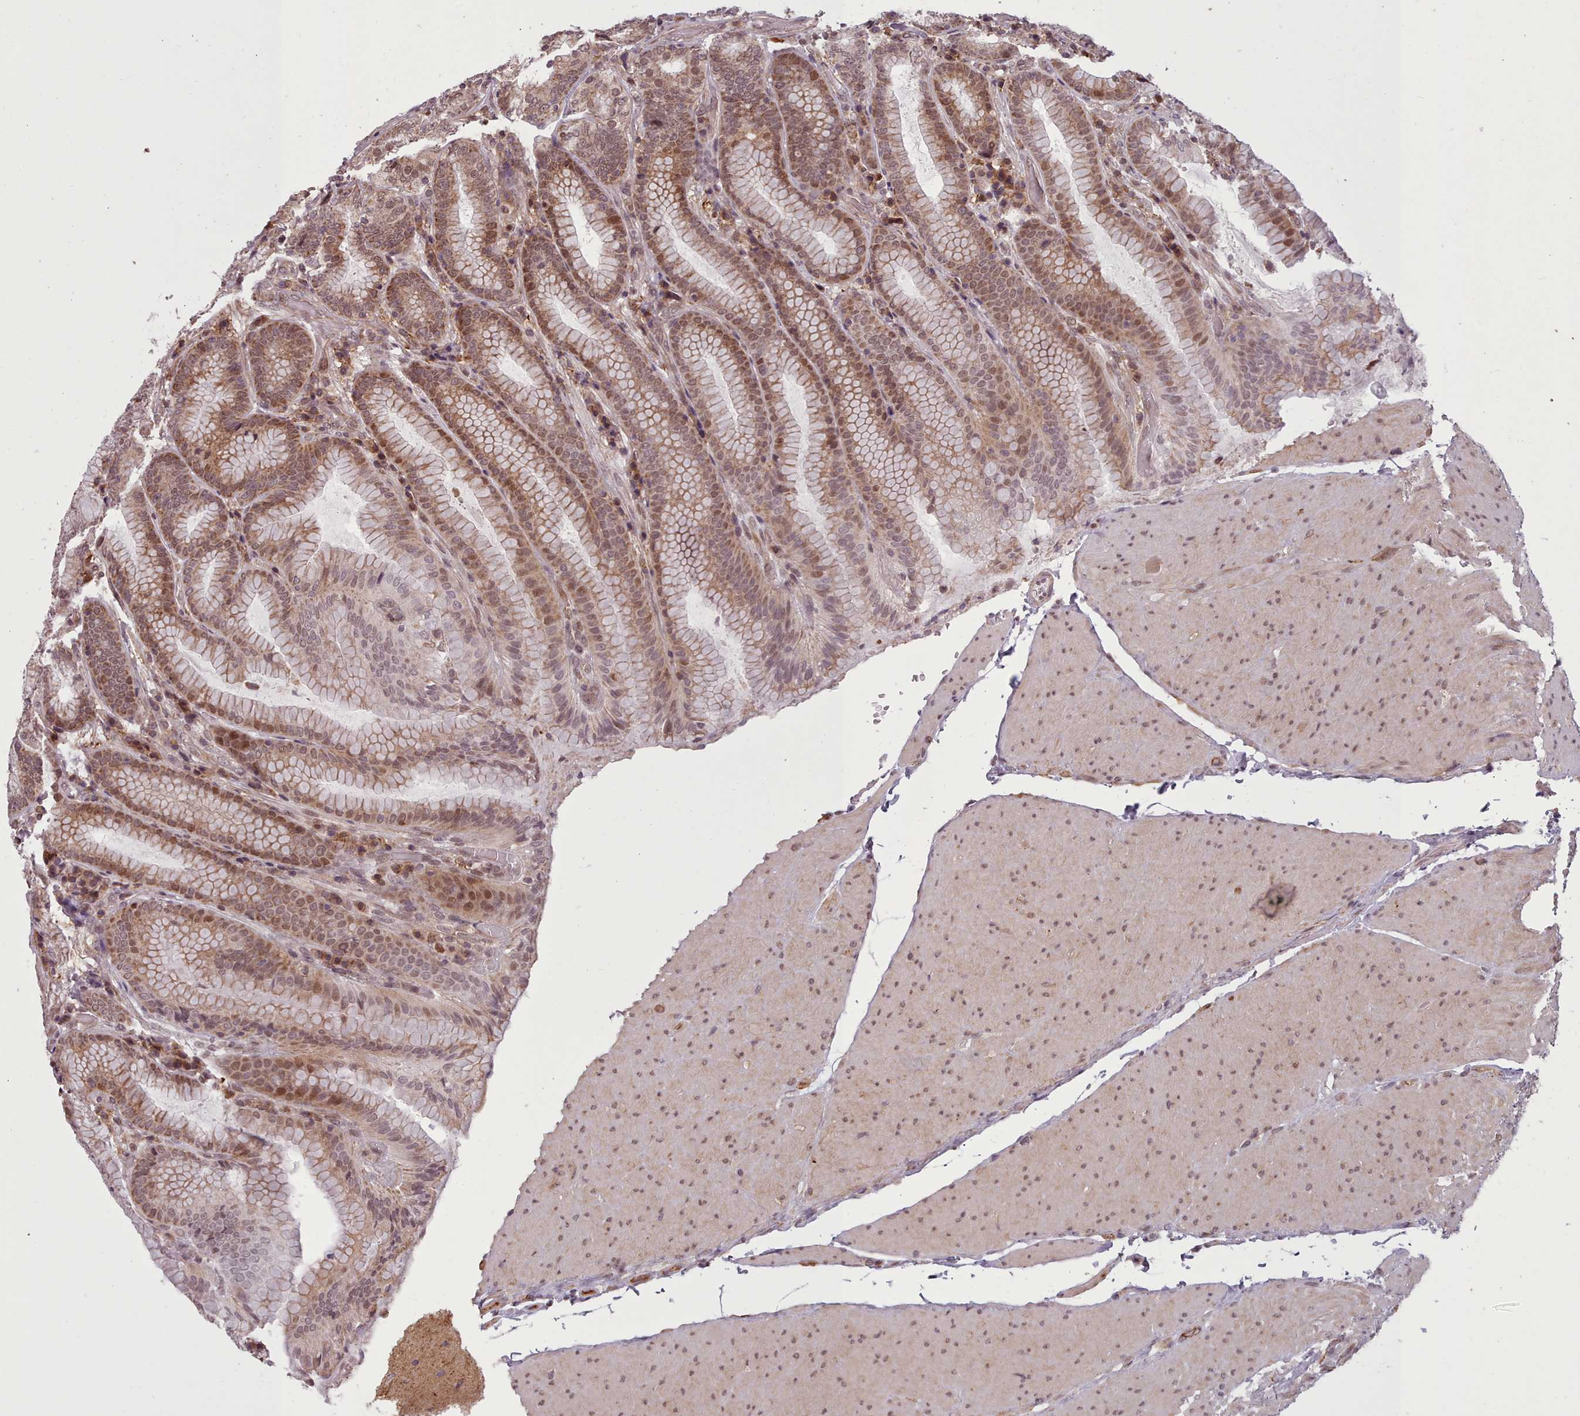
{"staining": {"intensity": "strong", "quantity": "25%-75%", "location": "cytoplasmic/membranous,nuclear"}, "tissue": "stomach", "cell_type": "Glandular cells", "image_type": "normal", "snomed": [{"axis": "morphology", "description": "Normal tissue, NOS"}, {"axis": "topography", "description": "Stomach, upper"}, {"axis": "topography", "description": "Stomach, lower"}], "caption": "IHC staining of benign stomach, which shows high levels of strong cytoplasmic/membranous,nuclear staining in approximately 25%-75% of glandular cells indicating strong cytoplasmic/membranous,nuclear protein expression. The staining was performed using DAB (brown) for protein detection and nuclei were counterstained in hematoxylin (blue).", "gene": "ZMYM4", "patient": {"sex": "female", "age": 76}}